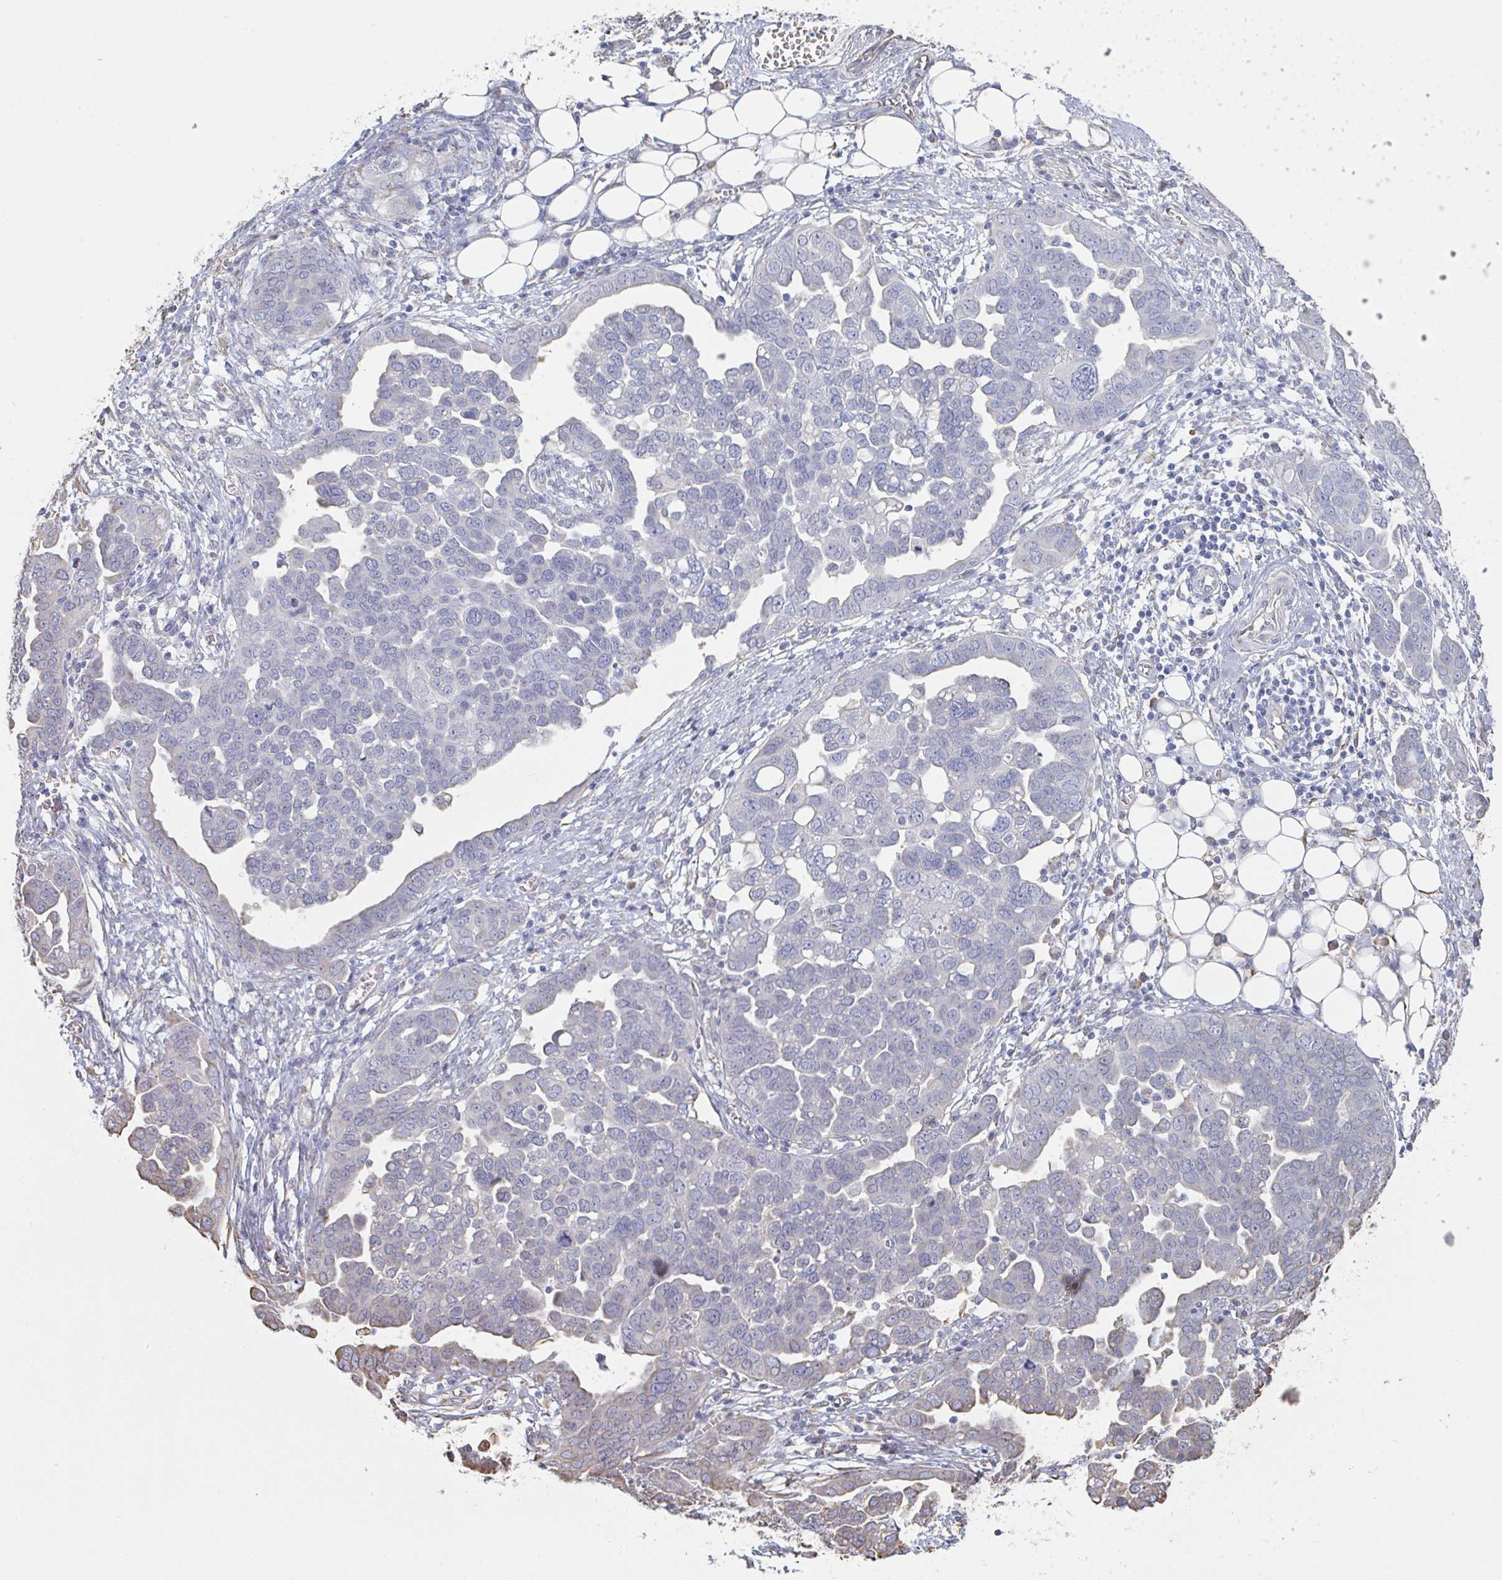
{"staining": {"intensity": "moderate", "quantity": "<25%", "location": "cytoplasmic/membranous"}, "tissue": "ovarian cancer", "cell_type": "Tumor cells", "image_type": "cancer", "snomed": [{"axis": "morphology", "description": "Cystadenocarcinoma, serous, NOS"}, {"axis": "topography", "description": "Ovary"}], "caption": "Immunohistochemistry histopathology image of neoplastic tissue: human ovarian cancer (serous cystadenocarcinoma) stained using immunohistochemistry shows low levels of moderate protein expression localized specifically in the cytoplasmic/membranous of tumor cells, appearing as a cytoplasmic/membranous brown color.", "gene": "RAB5IF", "patient": {"sex": "female", "age": 59}}